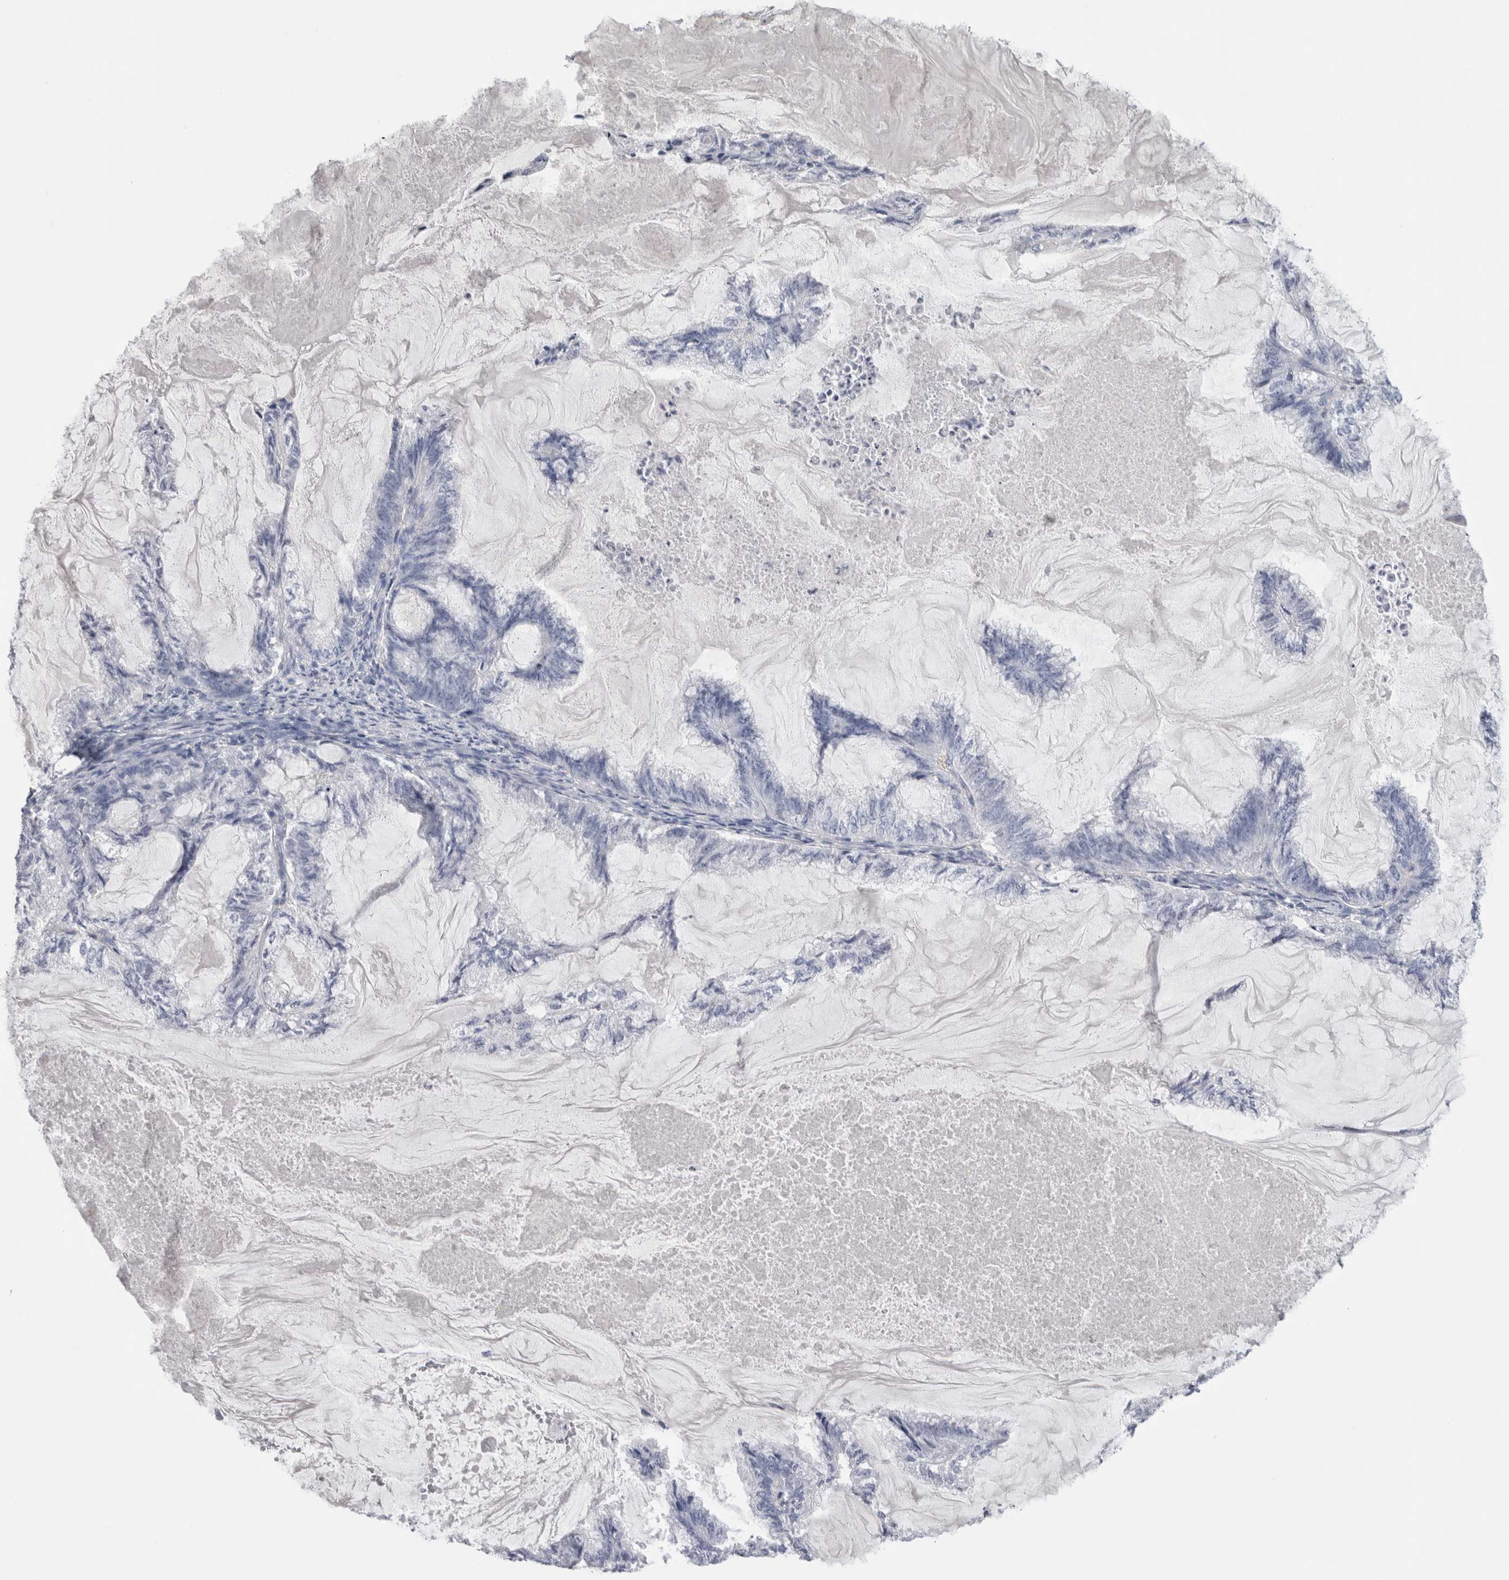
{"staining": {"intensity": "negative", "quantity": "none", "location": "none"}, "tissue": "endometrial cancer", "cell_type": "Tumor cells", "image_type": "cancer", "snomed": [{"axis": "morphology", "description": "Adenocarcinoma, NOS"}, {"axis": "topography", "description": "Endometrium"}], "caption": "Human endometrial cancer (adenocarcinoma) stained for a protein using immunohistochemistry reveals no staining in tumor cells.", "gene": "SCRN1", "patient": {"sex": "female", "age": 86}}